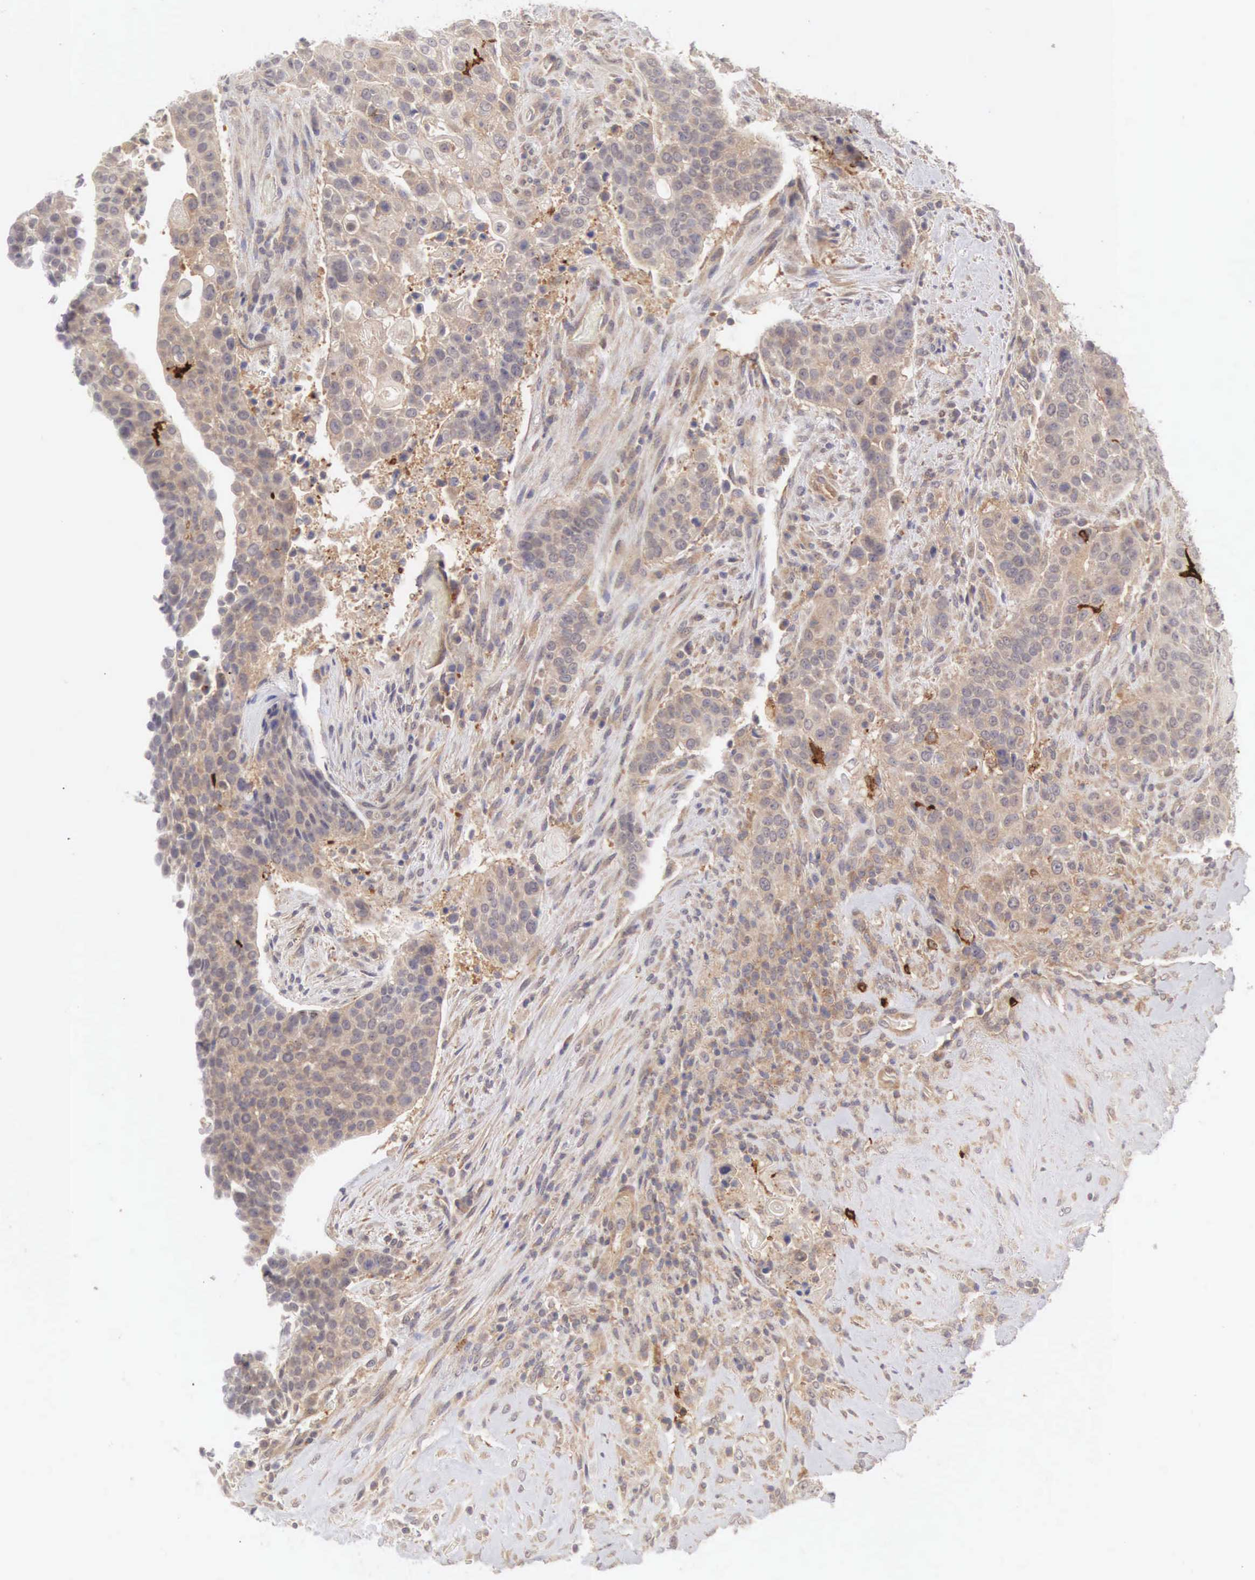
{"staining": {"intensity": "weak", "quantity": ">75%", "location": "cytoplasmic/membranous"}, "tissue": "urothelial cancer", "cell_type": "Tumor cells", "image_type": "cancer", "snomed": [{"axis": "morphology", "description": "Urothelial carcinoma, High grade"}, {"axis": "topography", "description": "Urinary bladder"}], "caption": "DAB immunohistochemical staining of human urothelial cancer displays weak cytoplasmic/membranous protein expression in approximately >75% of tumor cells.", "gene": "CD1A", "patient": {"sex": "male", "age": 74}}